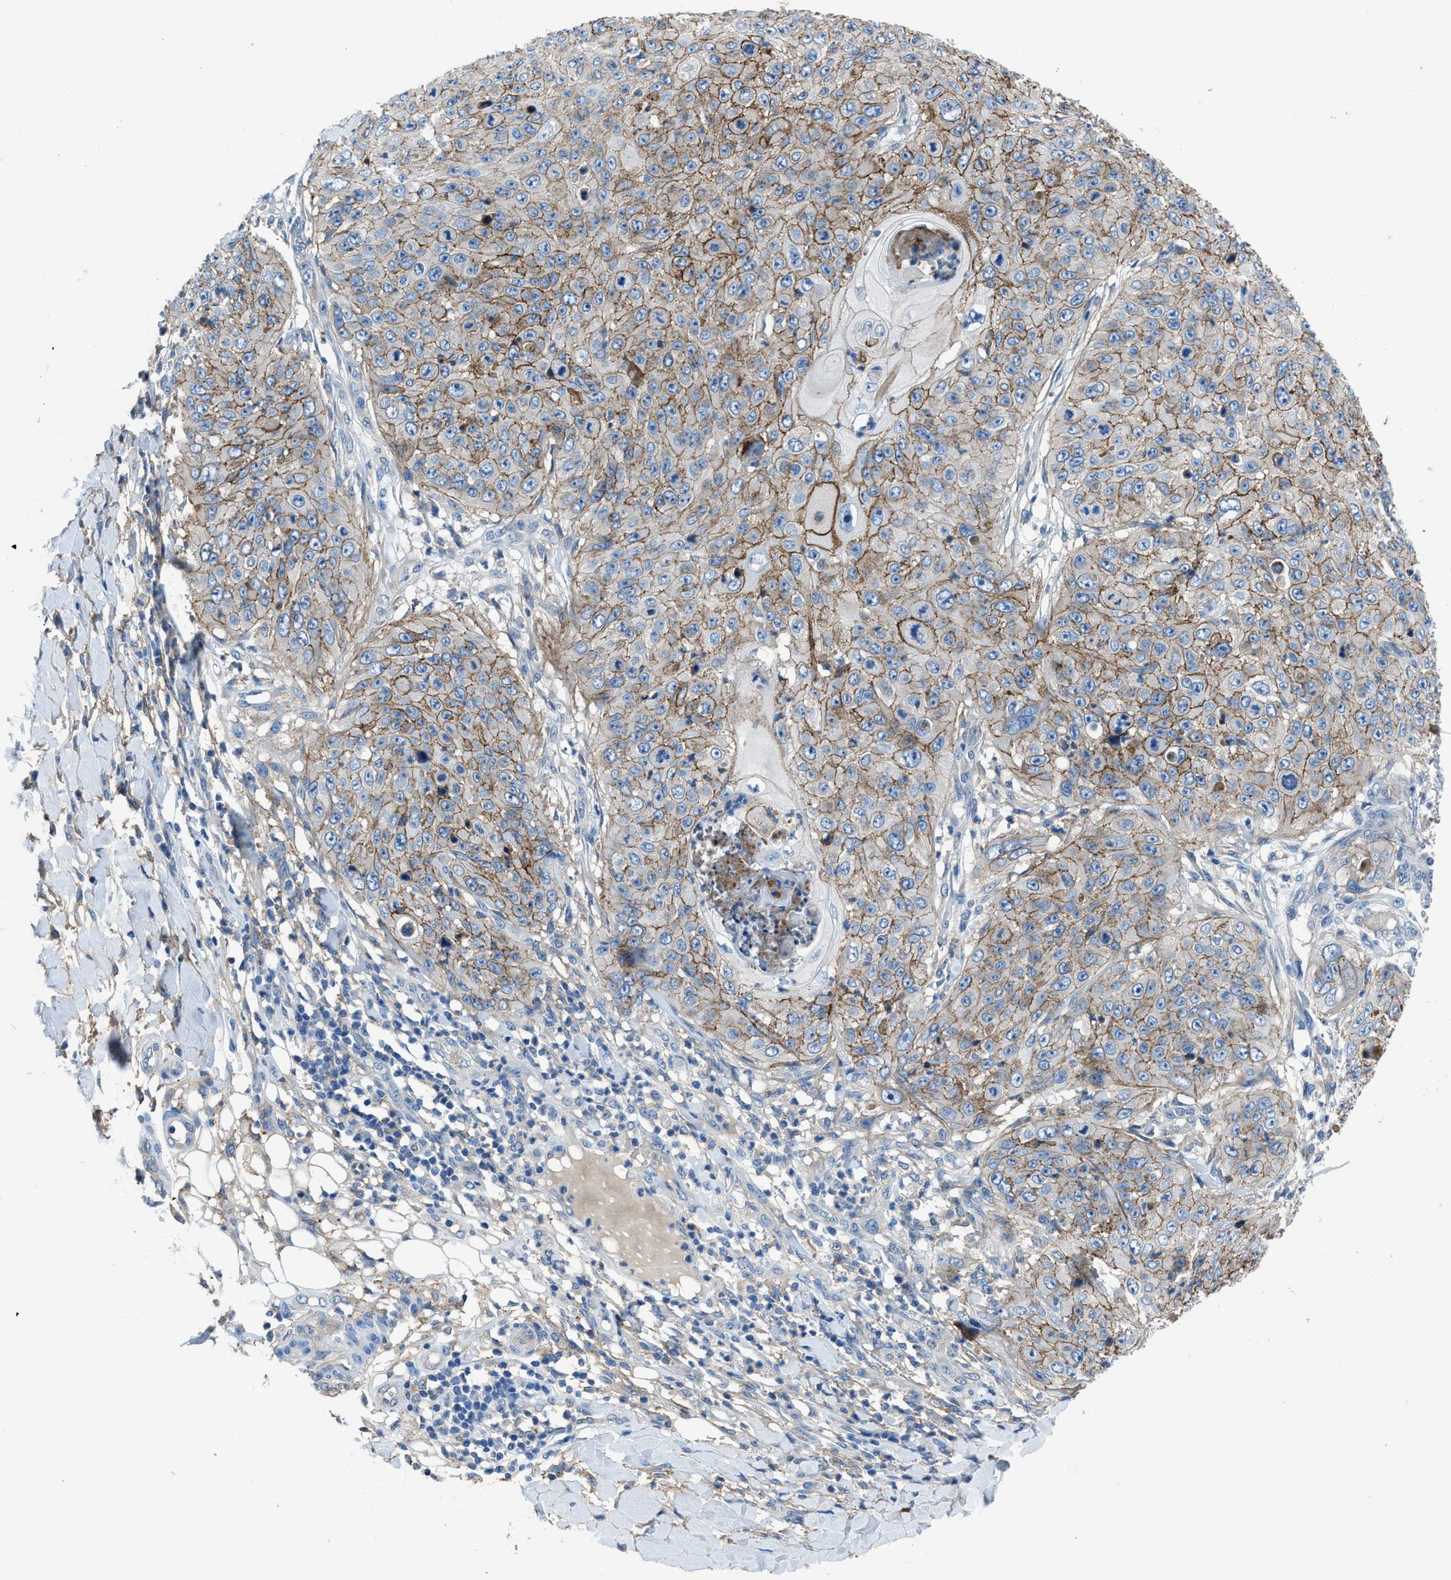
{"staining": {"intensity": "moderate", "quantity": ">75%", "location": "cytoplasmic/membranous"}, "tissue": "skin cancer", "cell_type": "Tumor cells", "image_type": "cancer", "snomed": [{"axis": "morphology", "description": "Squamous cell carcinoma, NOS"}, {"axis": "topography", "description": "Skin"}], "caption": "A medium amount of moderate cytoplasmic/membranous expression is seen in about >75% of tumor cells in squamous cell carcinoma (skin) tissue.", "gene": "PTGFRN", "patient": {"sex": "female", "age": 80}}